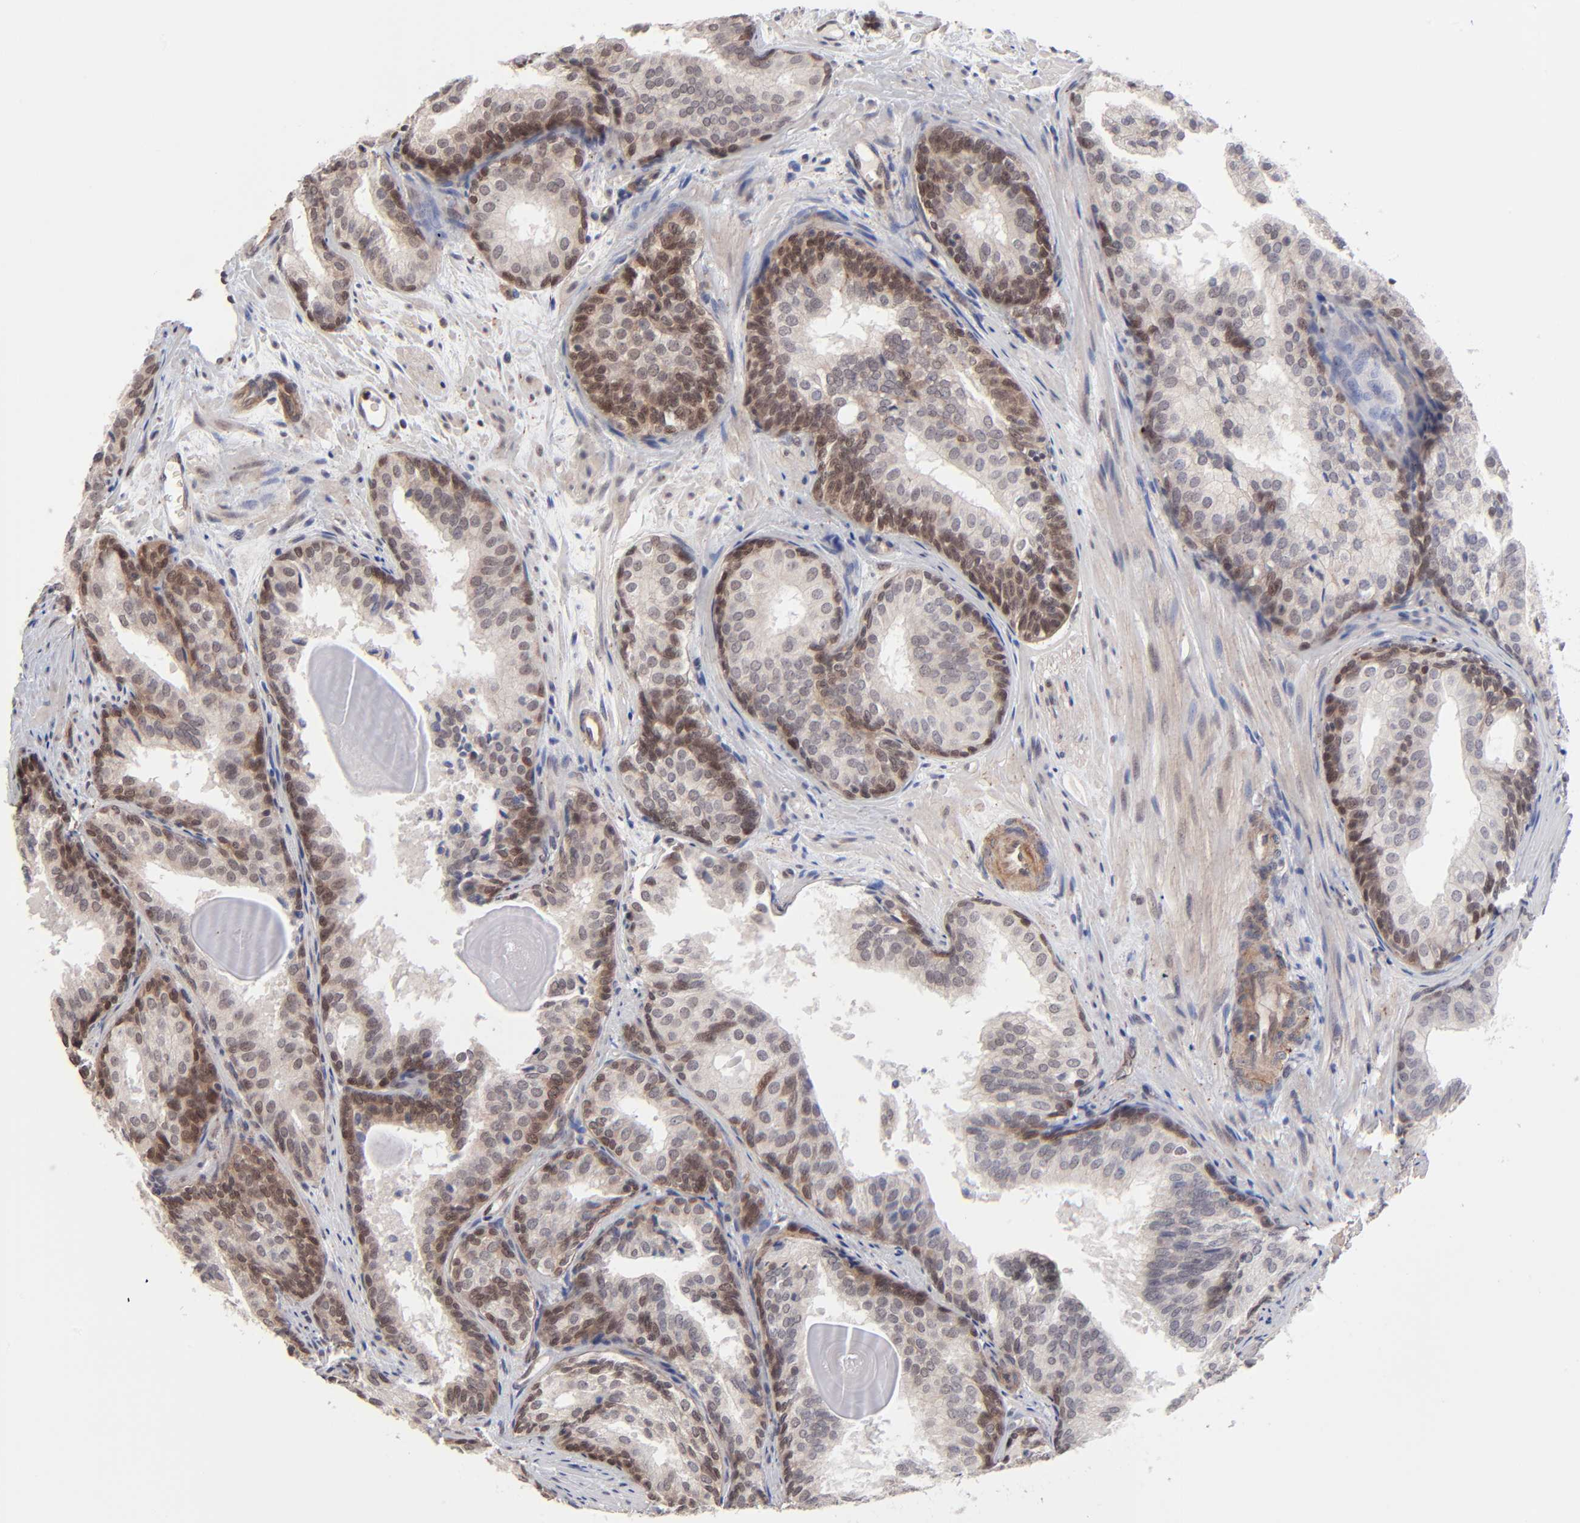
{"staining": {"intensity": "moderate", "quantity": "25%-75%", "location": "cytoplasmic/membranous"}, "tissue": "prostate cancer", "cell_type": "Tumor cells", "image_type": "cancer", "snomed": [{"axis": "morphology", "description": "Adenocarcinoma, Low grade"}, {"axis": "topography", "description": "Prostate"}], "caption": "Approximately 25%-75% of tumor cells in human prostate cancer (adenocarcinoma (low-grade)) demonstrate moderate cytoplasmic/membranous protein positivity as visualized by brown immunohistochemical staining.", "gene": "ZNF419", "patient": {"sex": "male", "age": 69}}